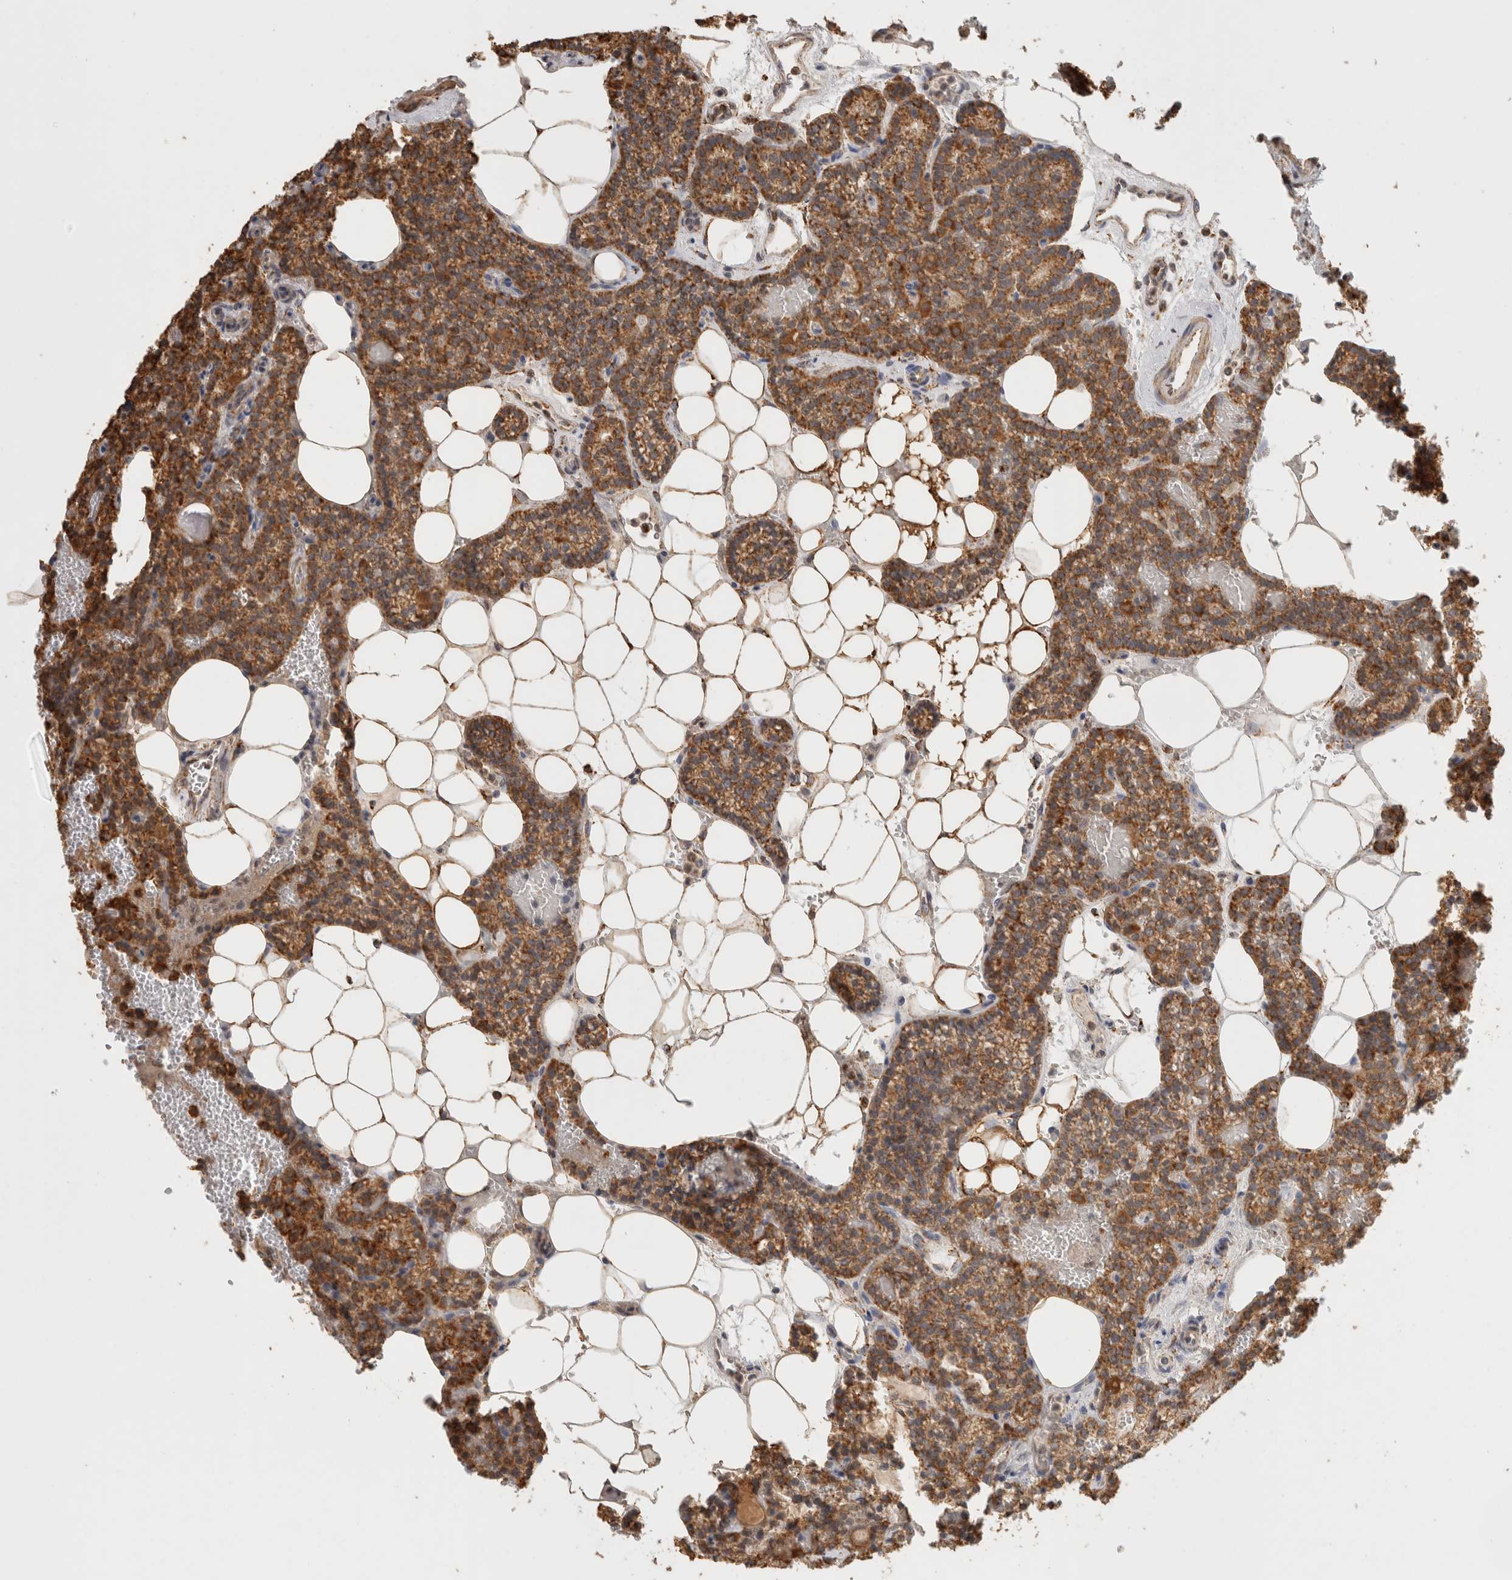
{"staining": {"intensity": "strong", "quantity": ">75%", "location": "cytoplasmic/membranous"}, "tissue": "parathyroid gland", "cell_type": "Glandular cells", "image_type": "normal", "snomed": [{"axis": "morphology", "description": "Normal tissue, NOS"}, {"axis": "topography", "description": "Parathyroid gland"}], "caption": "Approximately >75% of glandular cells in normal human parathyroid gland reveal strong cytoplasmic/membranous protein expression as visualized by brown immunohistochemical staining.", "gene": "BNIP3L", "patient": {"sex": "male", "age": 58}}